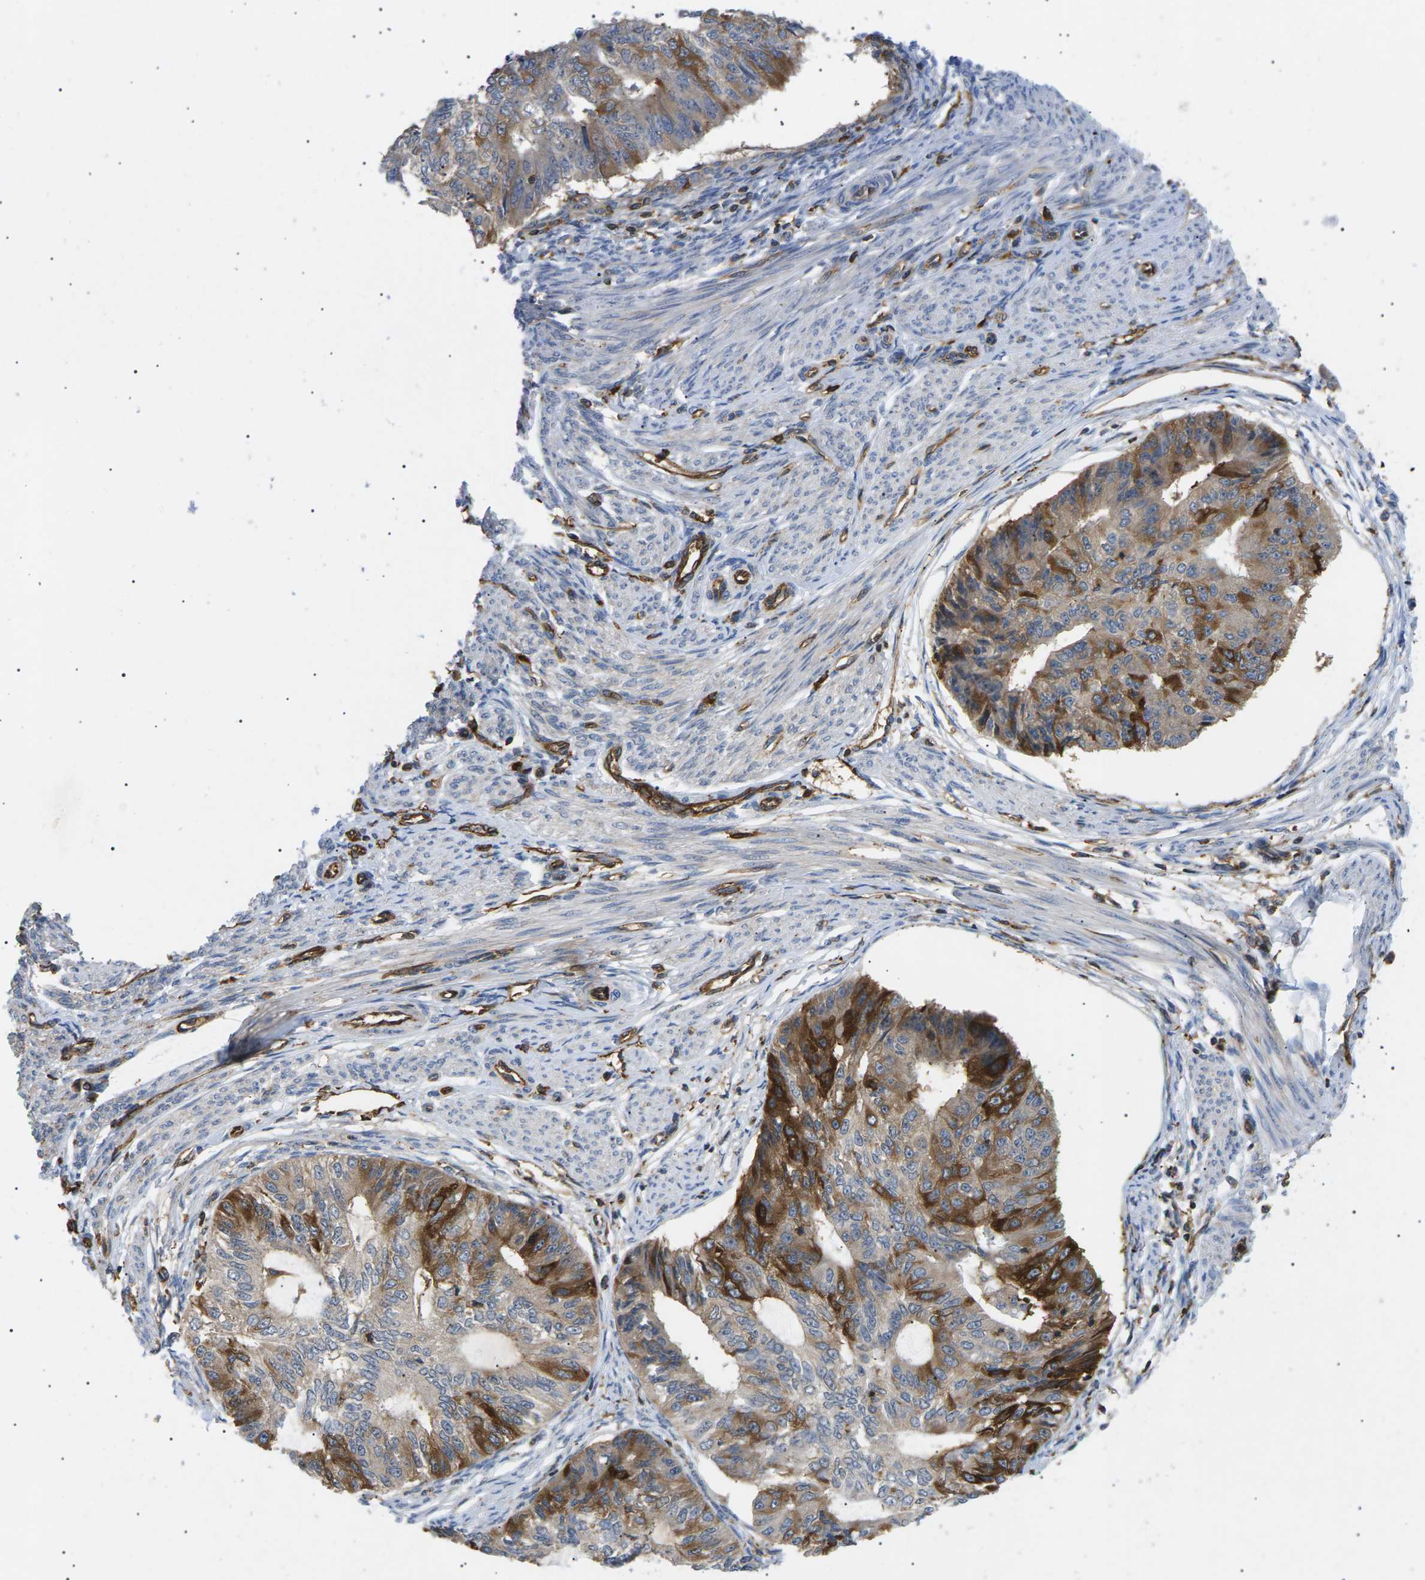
{"staining": {"intensity": "strong", "quantity": "<25%", "location": "cytoplasmic/membranous"}, "tissue": "endometrial cancer", "cell_type": "Tumor cells", "image_type": "cancer", "snomed": [{"axis": "morphology", "description": "Adenocarcinoma, NOS"}, {"axis": "topography", "description": "Endometrium"}], "caption": "Protein staining of endometrial cancer tissue demonstrates strong cytoplasmic/membranous positivity in about <25% of tumor cells.", "gene": "TMTC4", "patient": {"sex": "female", "age": 32}}